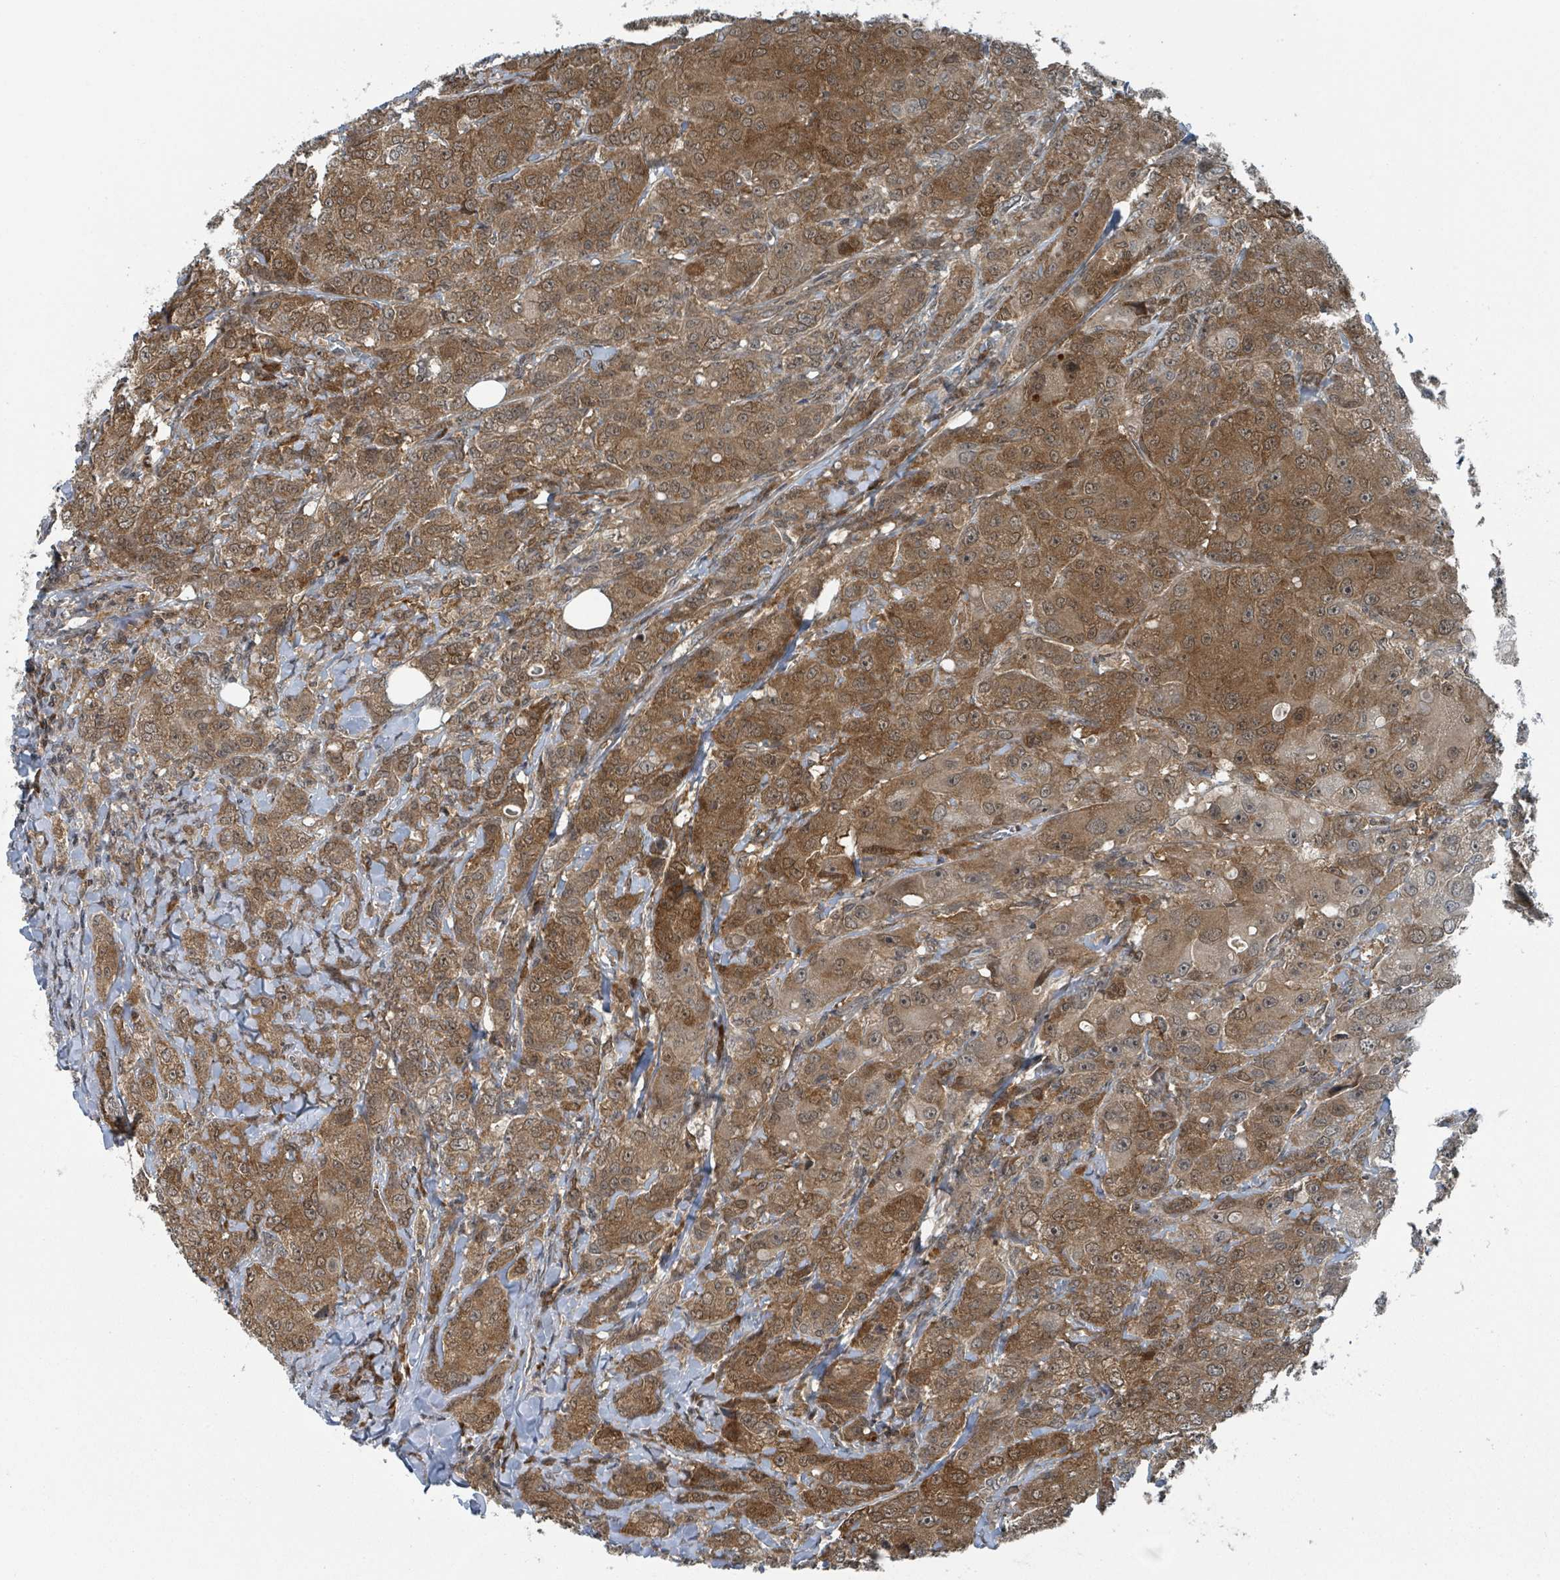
{"staining": {"intensity": "moderate", "quantity": ">75%", "location": "cytoplasmic/membranous,nuclear"}, "tissue": "breast cancer", "cell_type": "Tumor cells", "image_type": "cancer", "snomed": [{"axis": "morphology", "description": "Duct carcinoma"}, {"axis": "topography", "description": "Breast"}], "caption": "Brown immunohistochemical staining in breast infiltrating ductal carcinoma reveals moderate cytoplasmic/membranous and nuclear expression in about >75% of tumor cells. The protein is stained brown, and the nuclei are stained in blue (DAB (3,3'-diaminobenzidine) IHC with brightfield microscopy, high magnification).", "gene": "GOLGA7", "patient": {"sex": "female", "age": 43}}